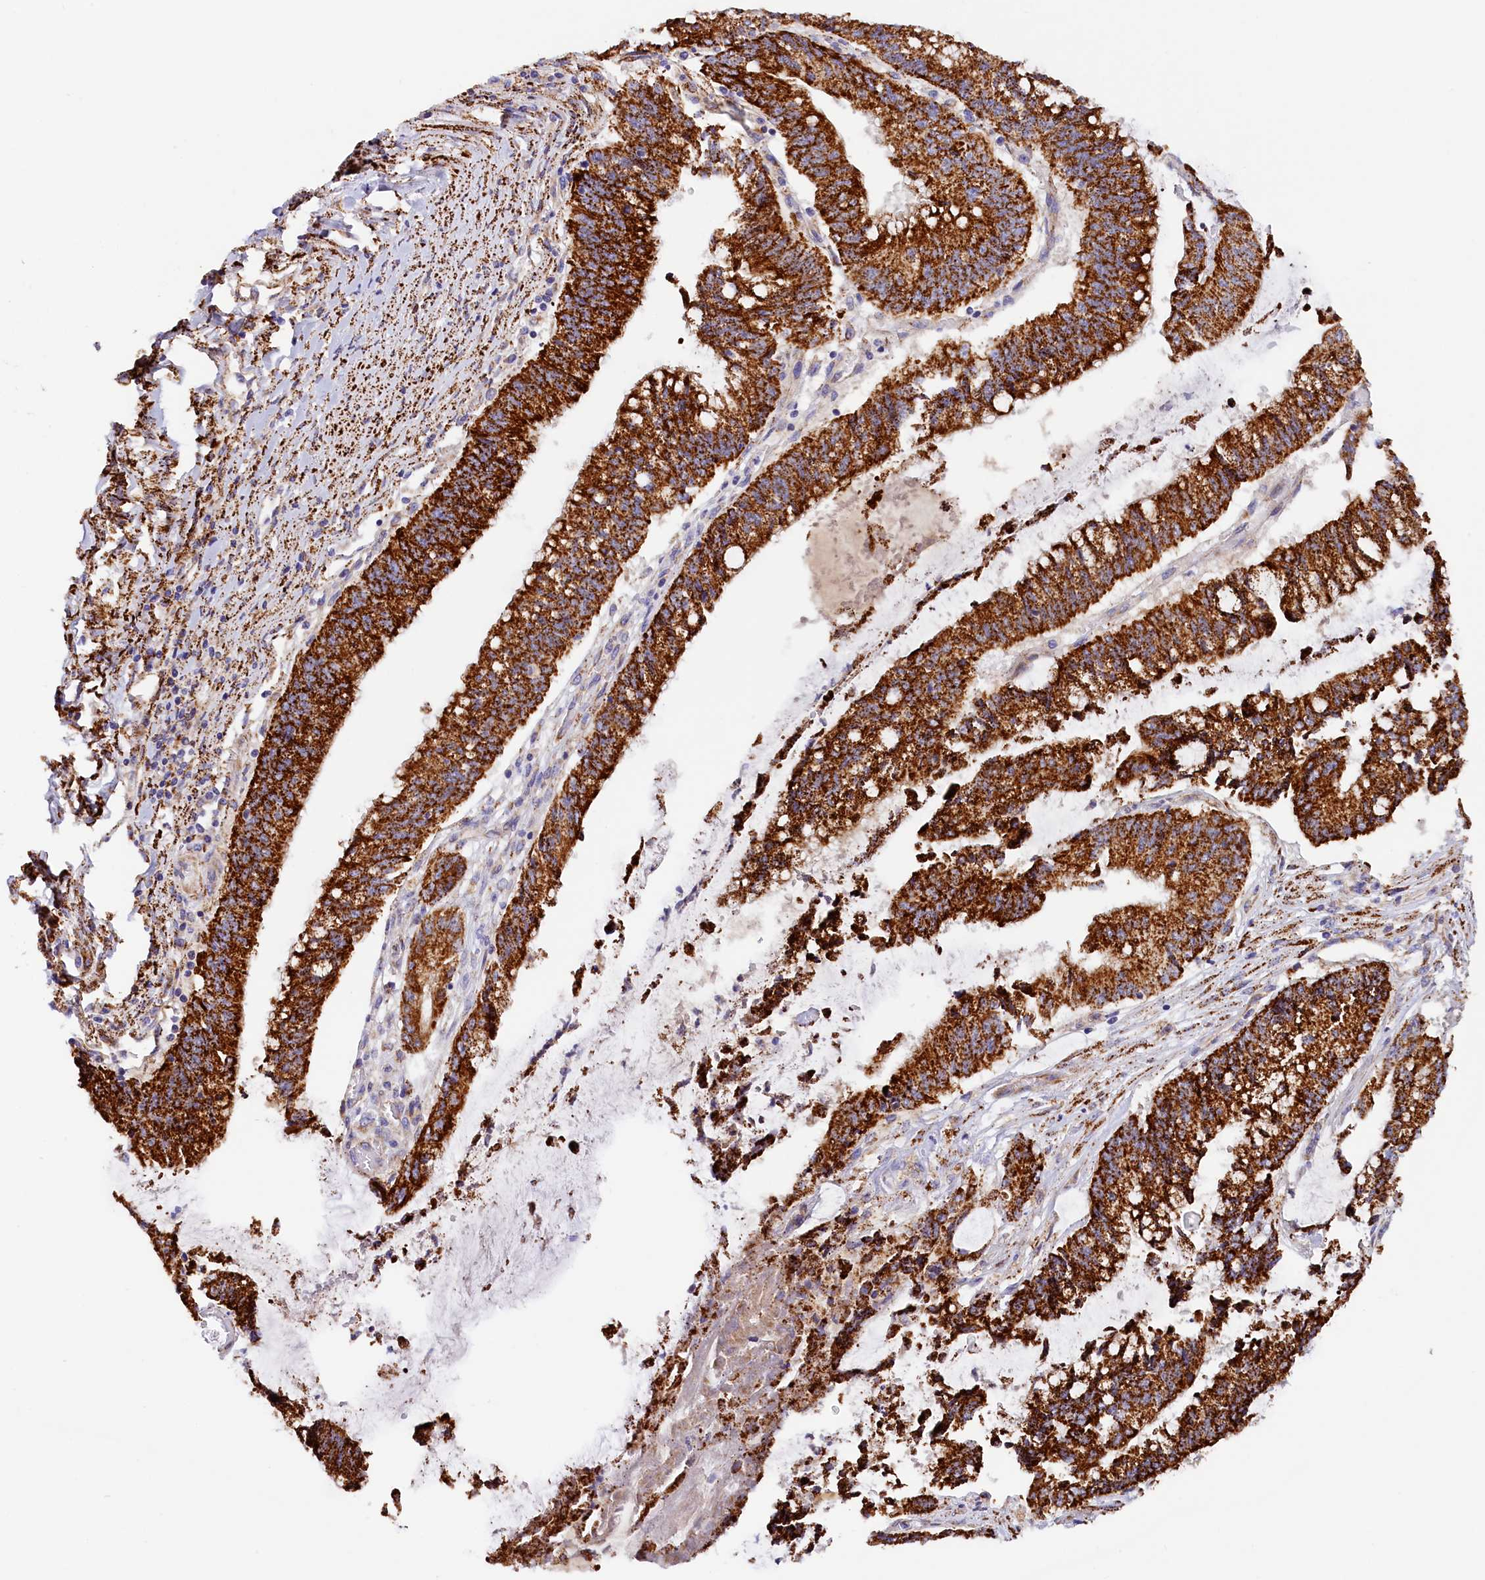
{"staining": {"intensity": "strong", "quantity": ">75%", "location": "cytoplasmic/membranous"}, "tissue": "pancreatic cancer", "cell_type": "Tumor cells", "image_type": "cancer", "snomed": [{"axis": "morphology", "description": "Adenocarcinoma, NOS"}, {"axis": "topography", "description": "Pancreas"}], "caption": "Immunohistochemistry (IHC) histopathology image of human pancreatic cancer (adenocarcinoma) stained for a protein (brown), which reveals high levels of strong cytoplasmic/membranous expression in approximately >75% of tumor cells.", "gene": "AKTIP", "patient": {"sex": "female", "age": 50}}